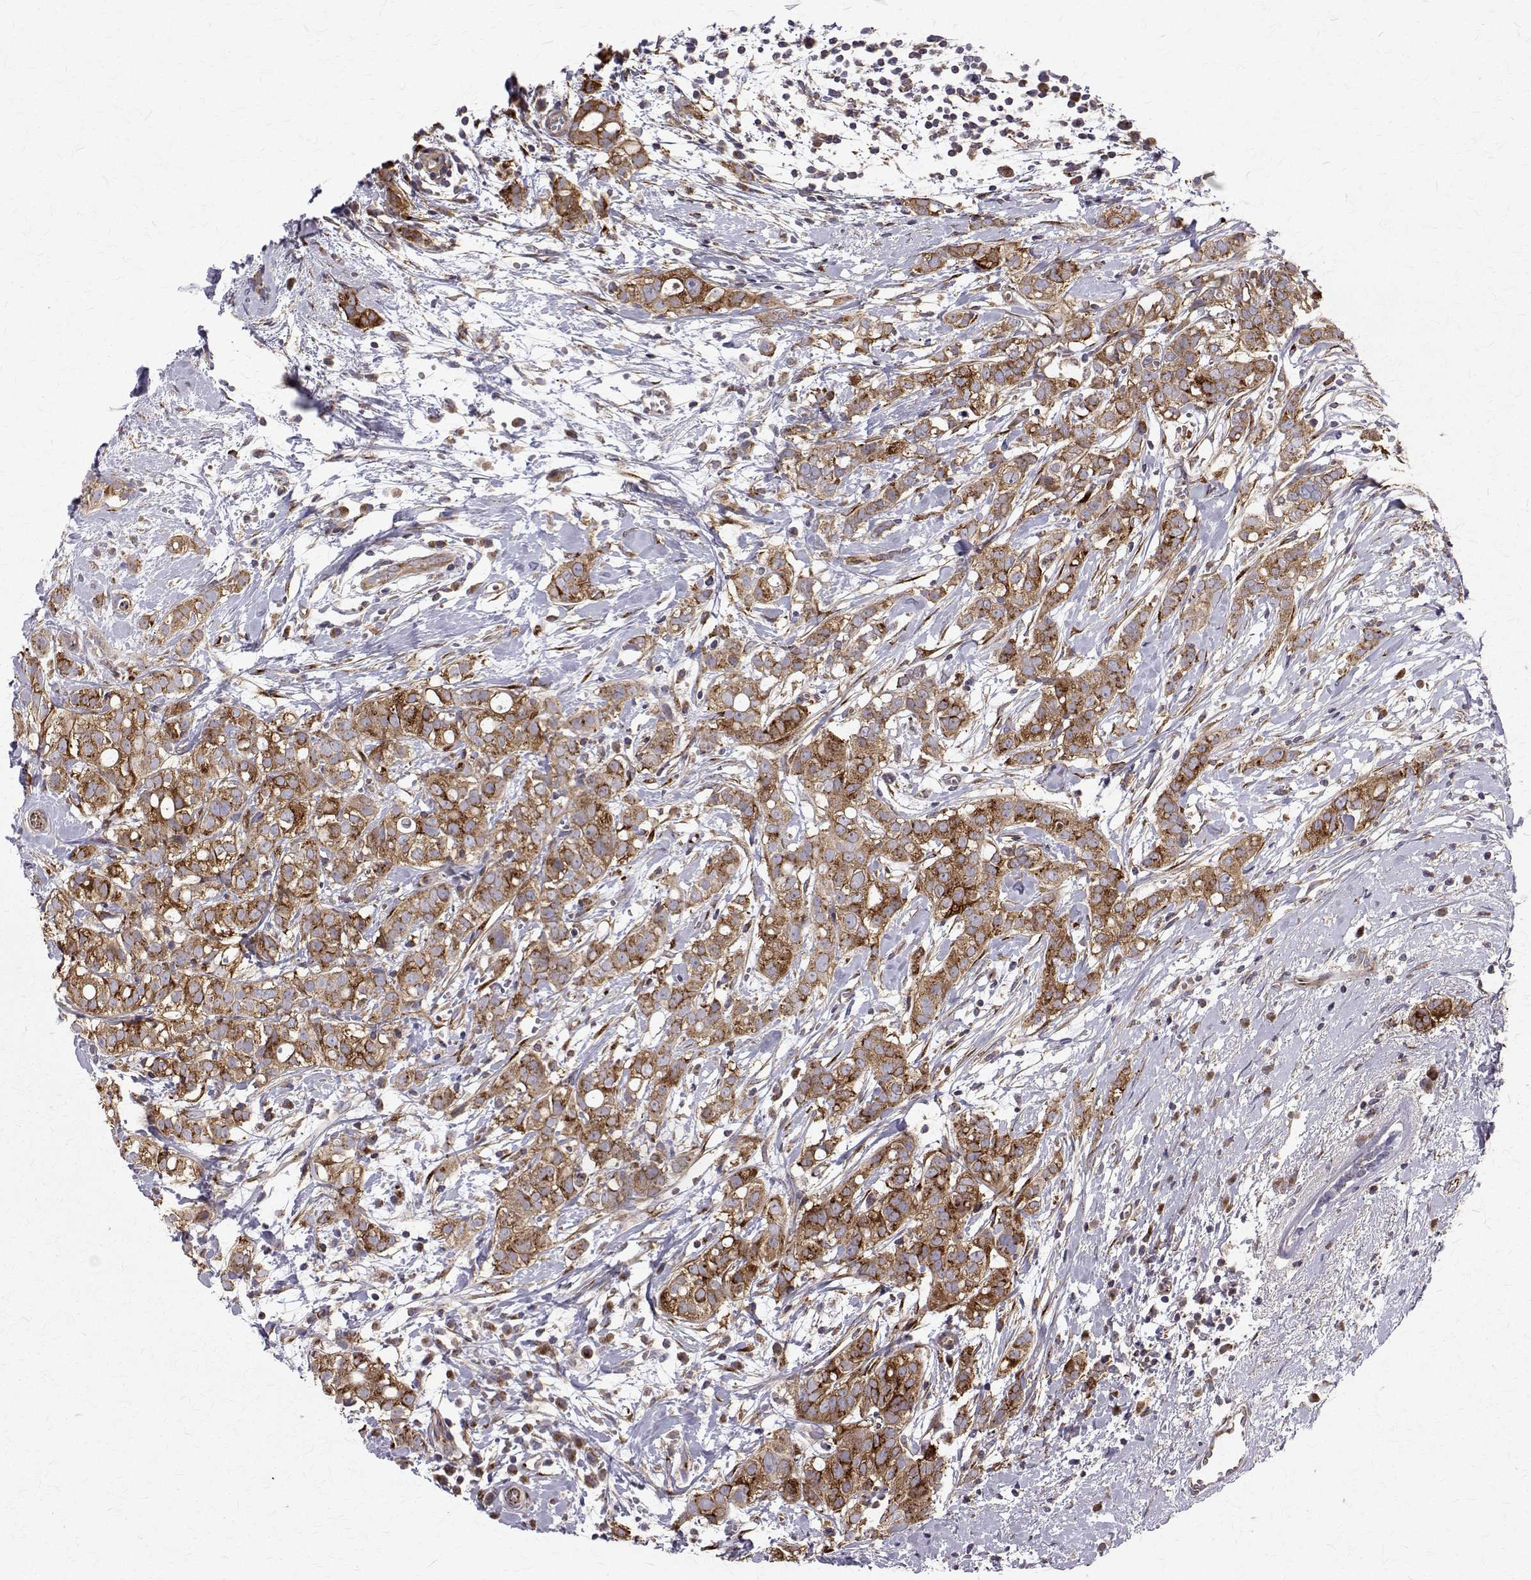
{"staining": {"intensity": "moderate", "quantity": ">75%", "location": "cytoplasmic/membranous"}, "tissue": "breast cancer", "cell_type": "Tumor cells", "image_type": "cancer", "snomed": [{"axis": "morphology", "description": "Duct carcinoma"}, {"axis": "topography", "description": "Breast"}], "caption": "A histopathology image of human breast cancer stained for a protein reveals moderate cytoplasmic/membranous brown staining in tumor cells.", "gene": "ARFGAP1", "patient": {"sex": "female", "age": 40}}